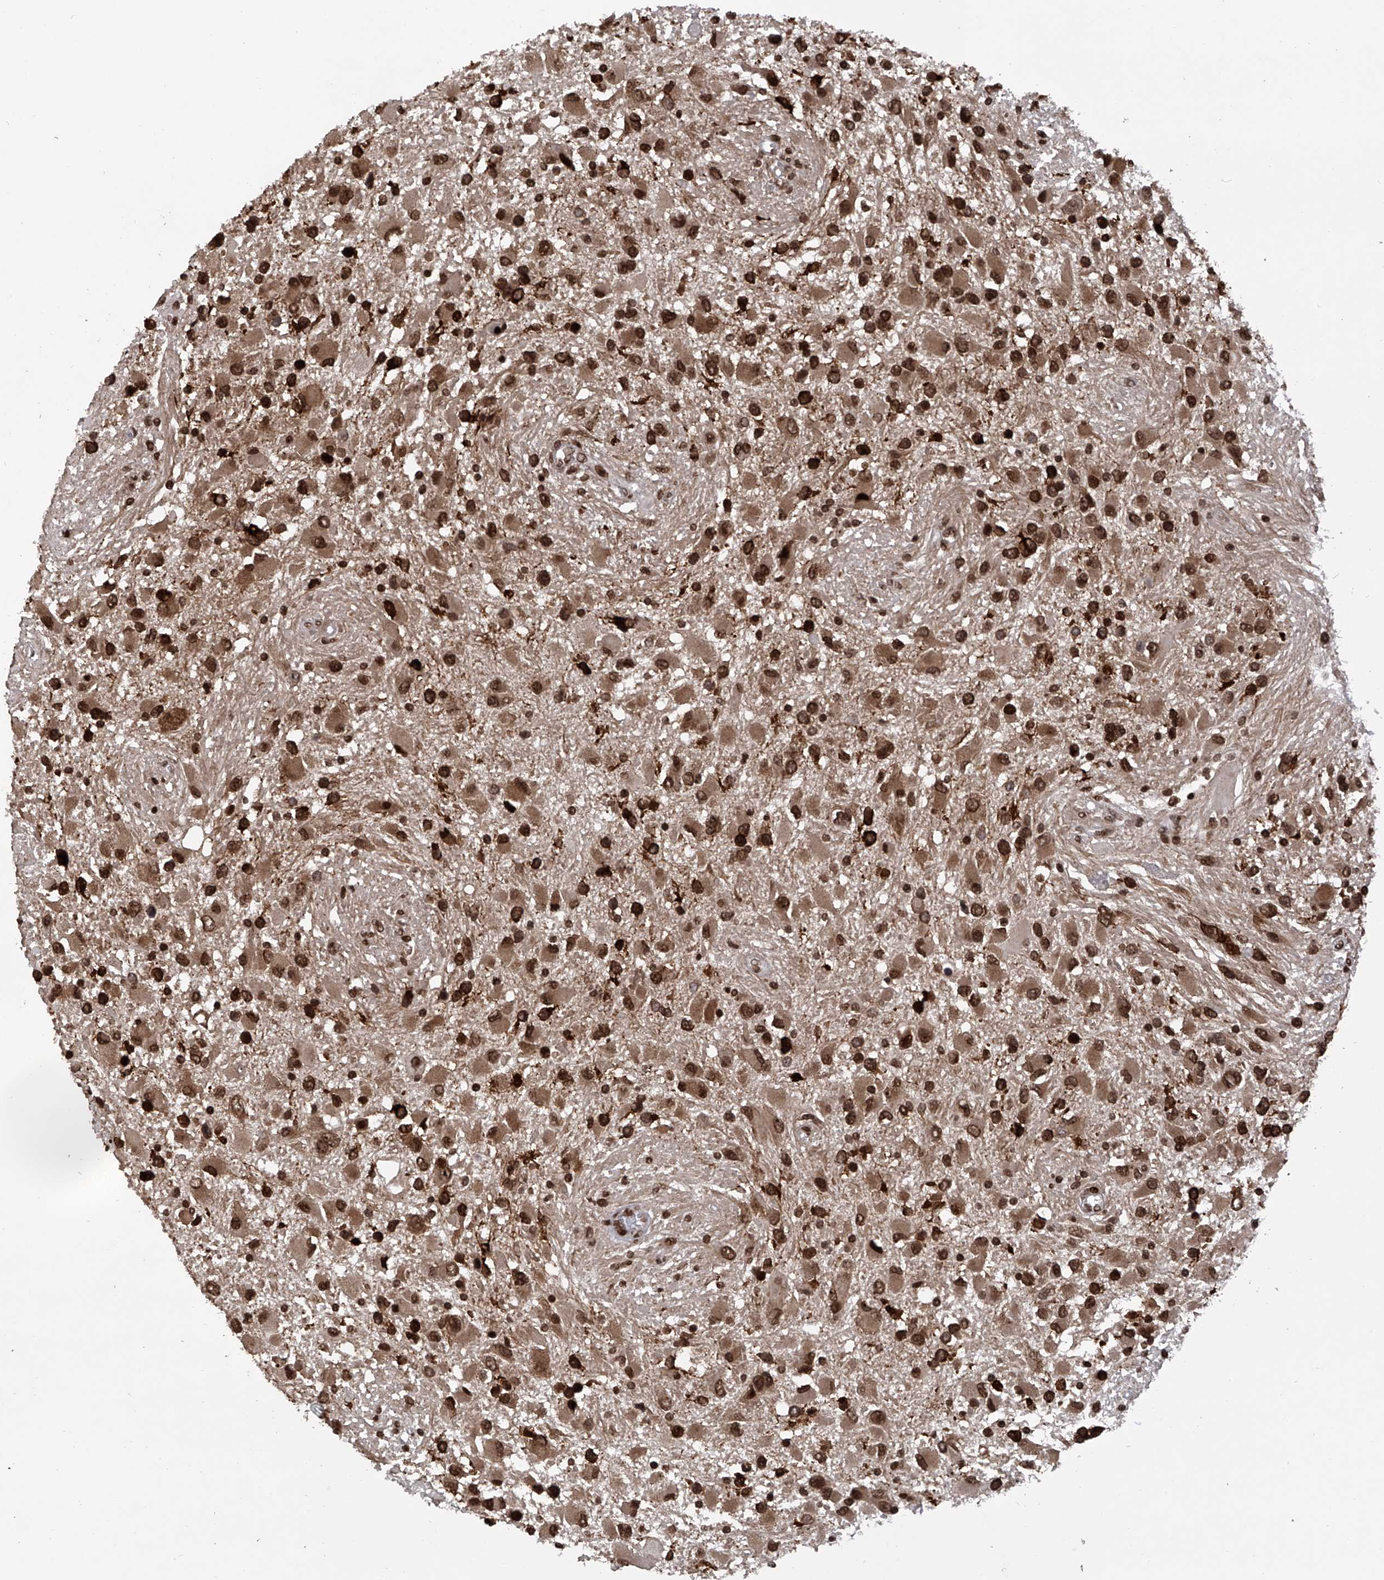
{"staining": {"intensity": "strong", "quantity": ">75%", "location": "cytoplasmic/membranous,nuclear"}, "tissue": "glioma", "cell_type": "Tumor cells", "image_type": "cancer", "snomed": [{"axis": "morphology", "description": "Glioma, malignant, High grade"}, {"axis": "topography", "description": "Brain"}], "caption": "A micrograph showing strong cytoplasmic/membranous and nuclear expression in approximately >75% of tumor cells in glioma, as visualized by brown immunohistochemical staining.", "gene": "PAK1IP1", "patient": {"sex": "male", "age": 53}}